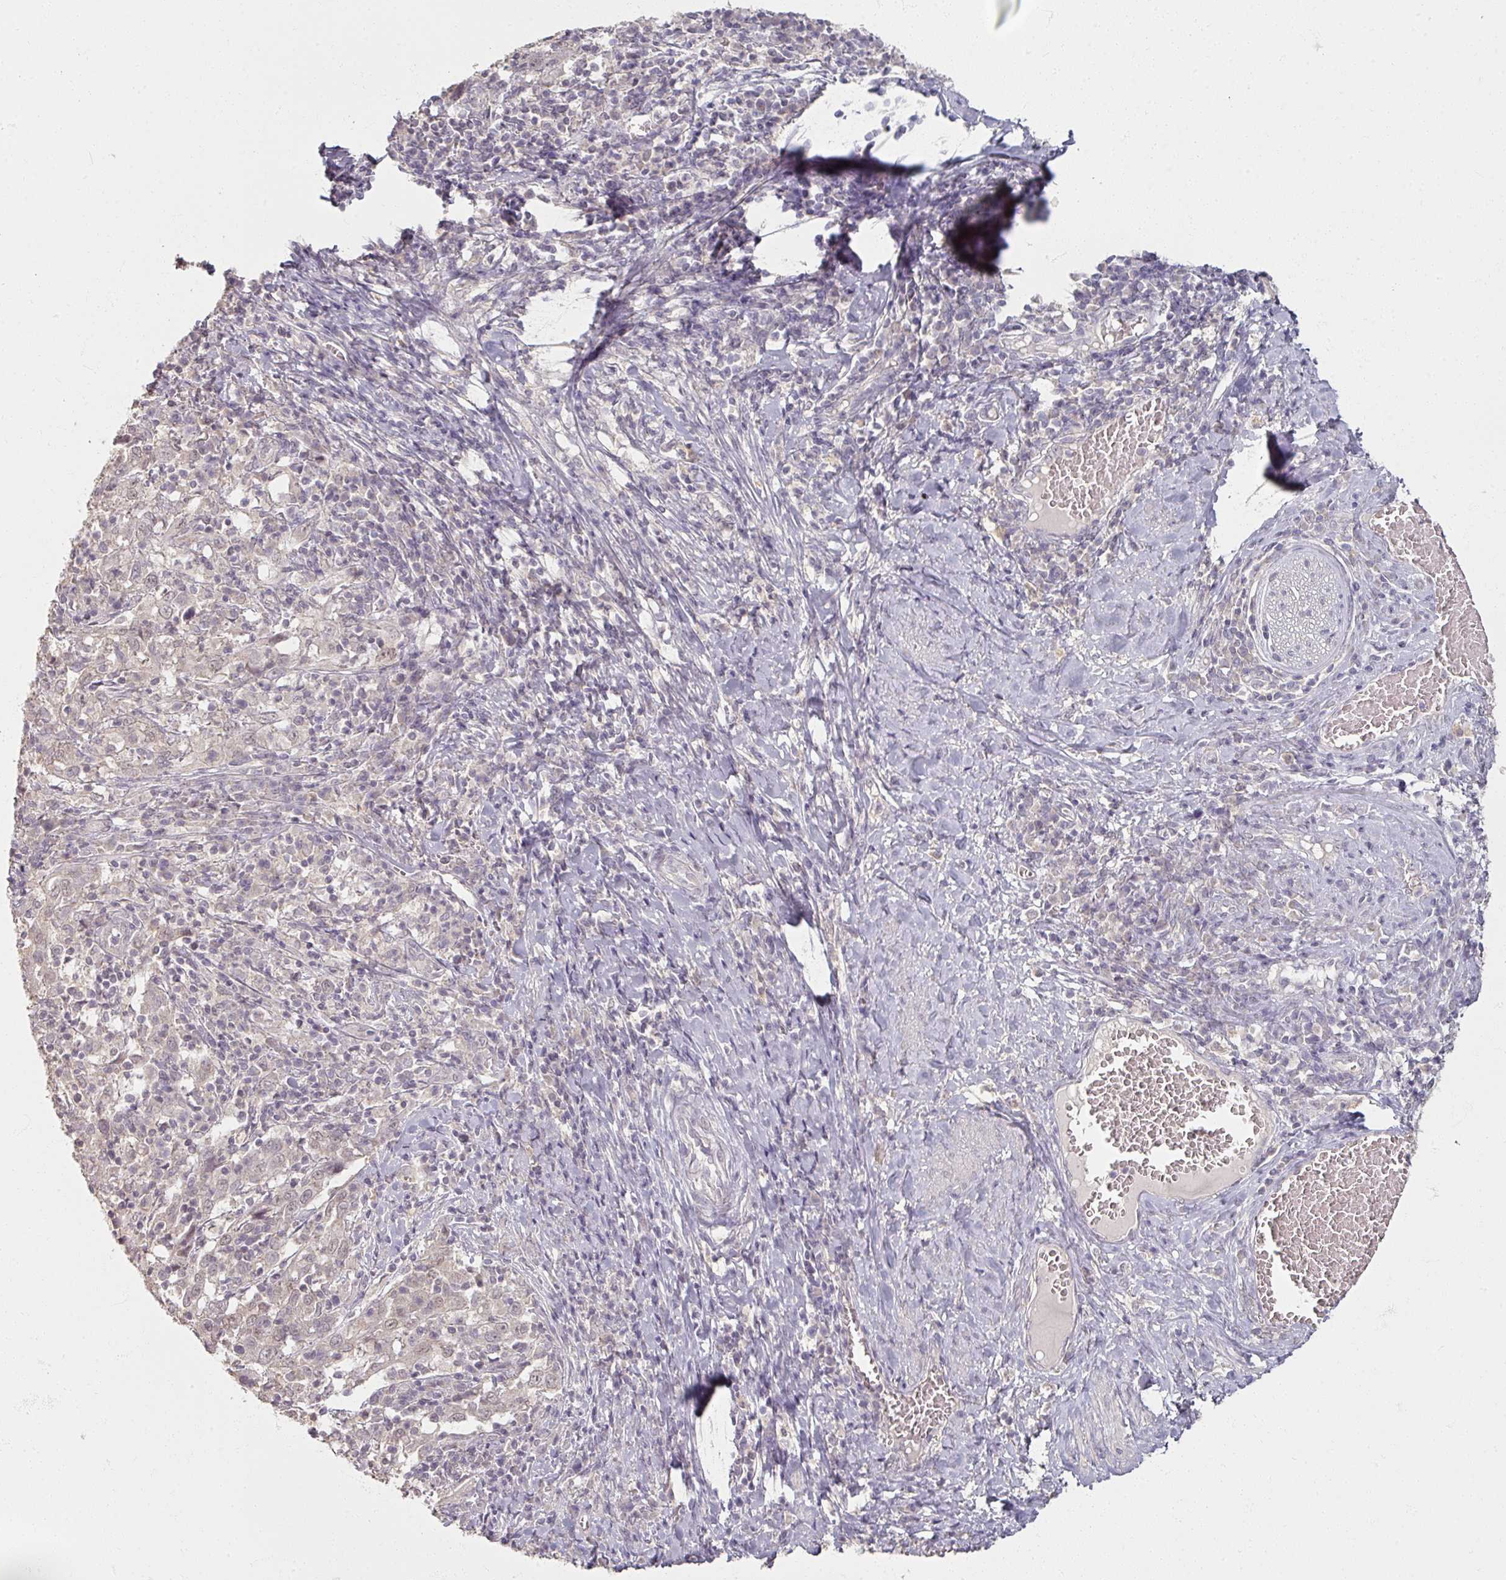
{"staining": {"intensity": "negative", "quantity": "none", "location": "none"}, "tissue": "cervical cancer", "cell_type": "Tumor cells", "image_type": "cancer", "snomed": [{"axis": "morphology", "description": "Squamous cell carcinoma, NOS"}, {"axis": "topography", "description": "Cervix"}], "caption": "The image reveals no staining of tumor cells in cervical cancer (squamous cell carcinoma).", "gene": "SOX11", "patient": {"sex": "female", "age": 46}}